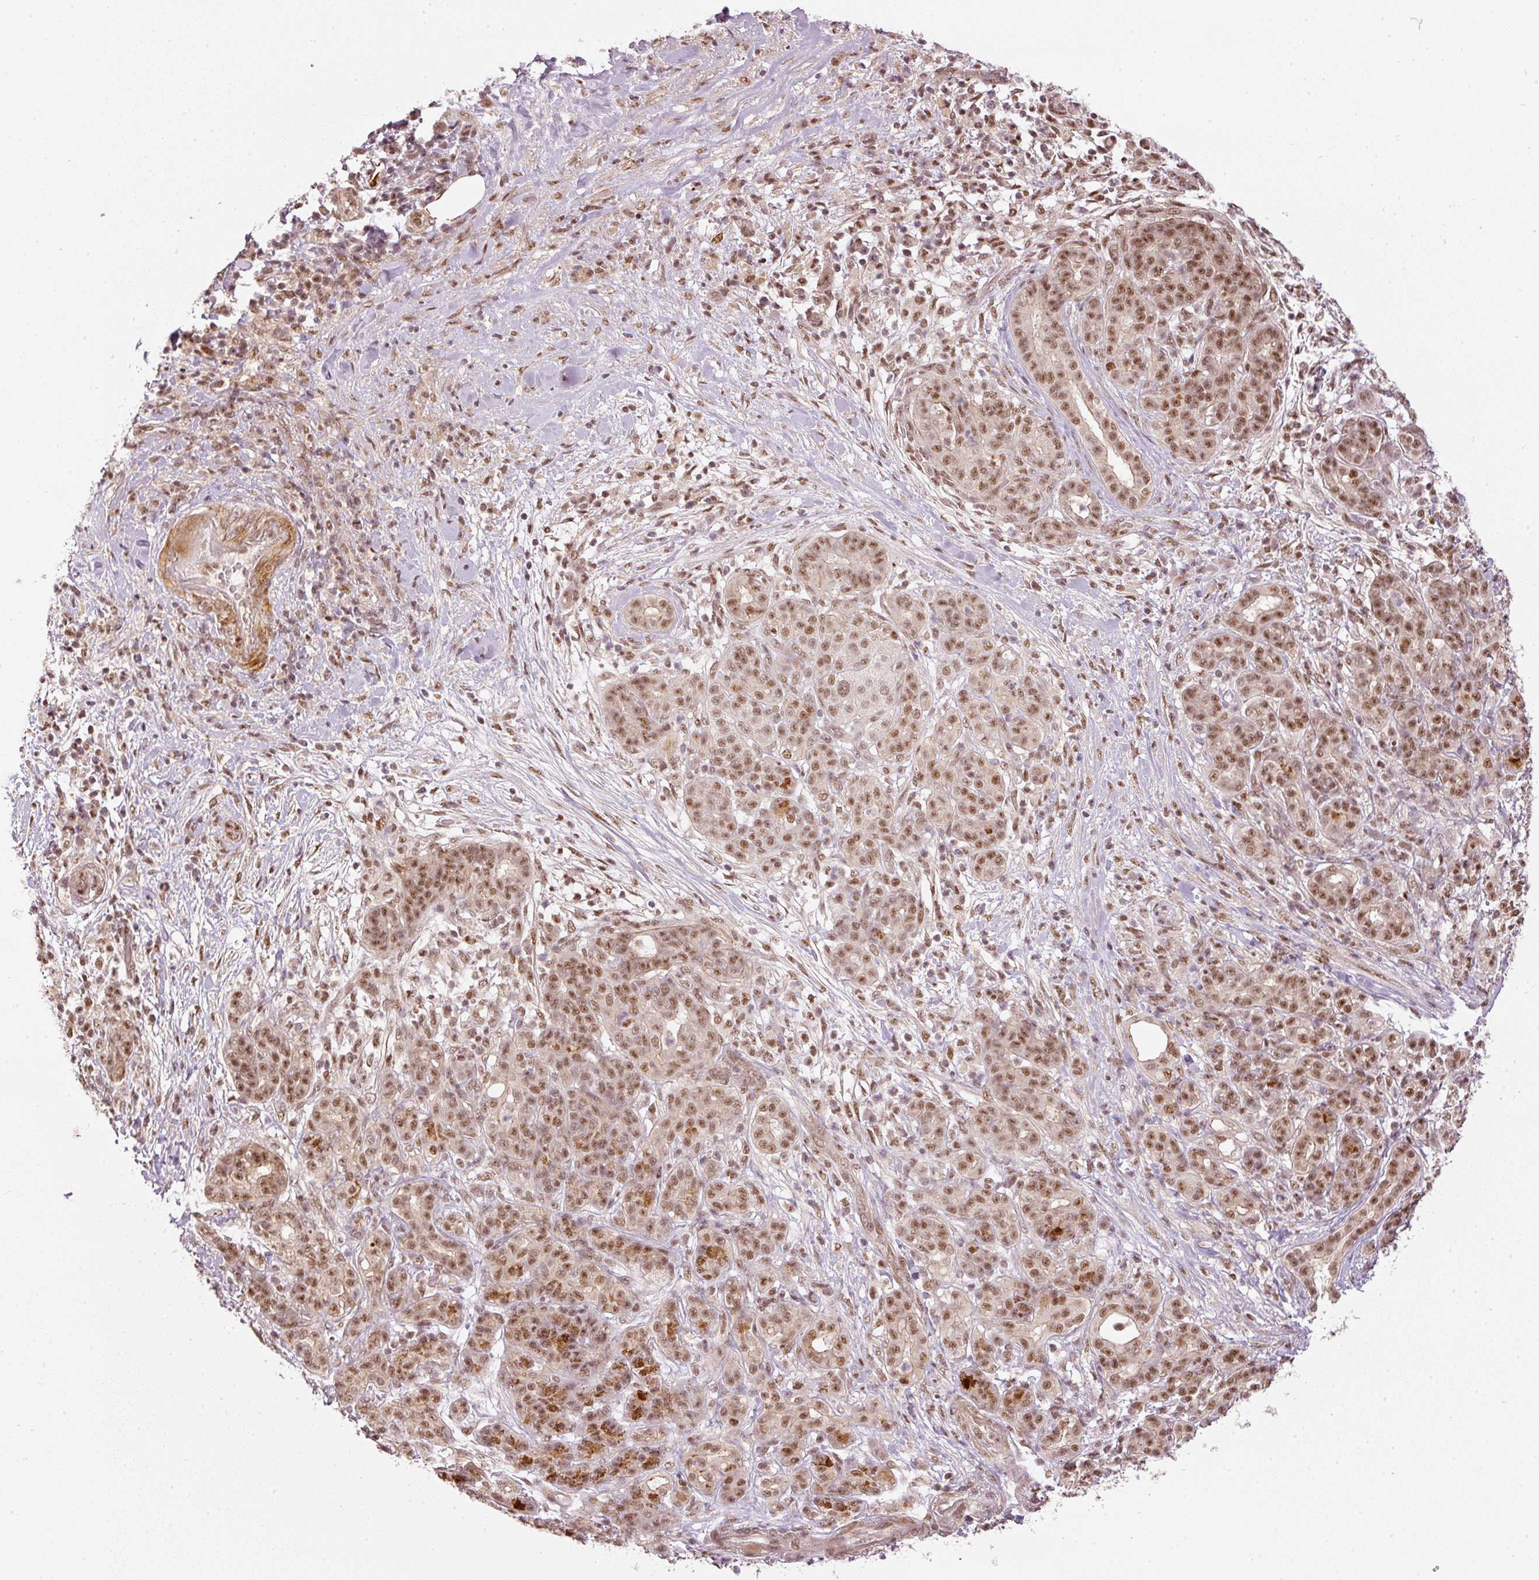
{"staining": {"intensity": "moderate", "quantity": ">75%", "location": "nuclear"}, "tissue": "pancreatic cancer", "cell_type": "Tumor cells", "image_type": "cancer", "snomed": [{"axis": "morphology", "description": "Adenocarcinoma, NOS"}, {"axis": "topography", "description": "Pancreas"}], "caption": "Immunohistochemistry (IHC) photomicrograph of neoplastic tissue: adenocarcinoma (pancreatic) stained using immunohistochemistry displays medium levels of moderate protein expression localized specifically in the nuclear of tumor cells, appearing as a nuclear brown color.", "gene": "THOC6", "patient": {"sex": "male", "age": 44}}